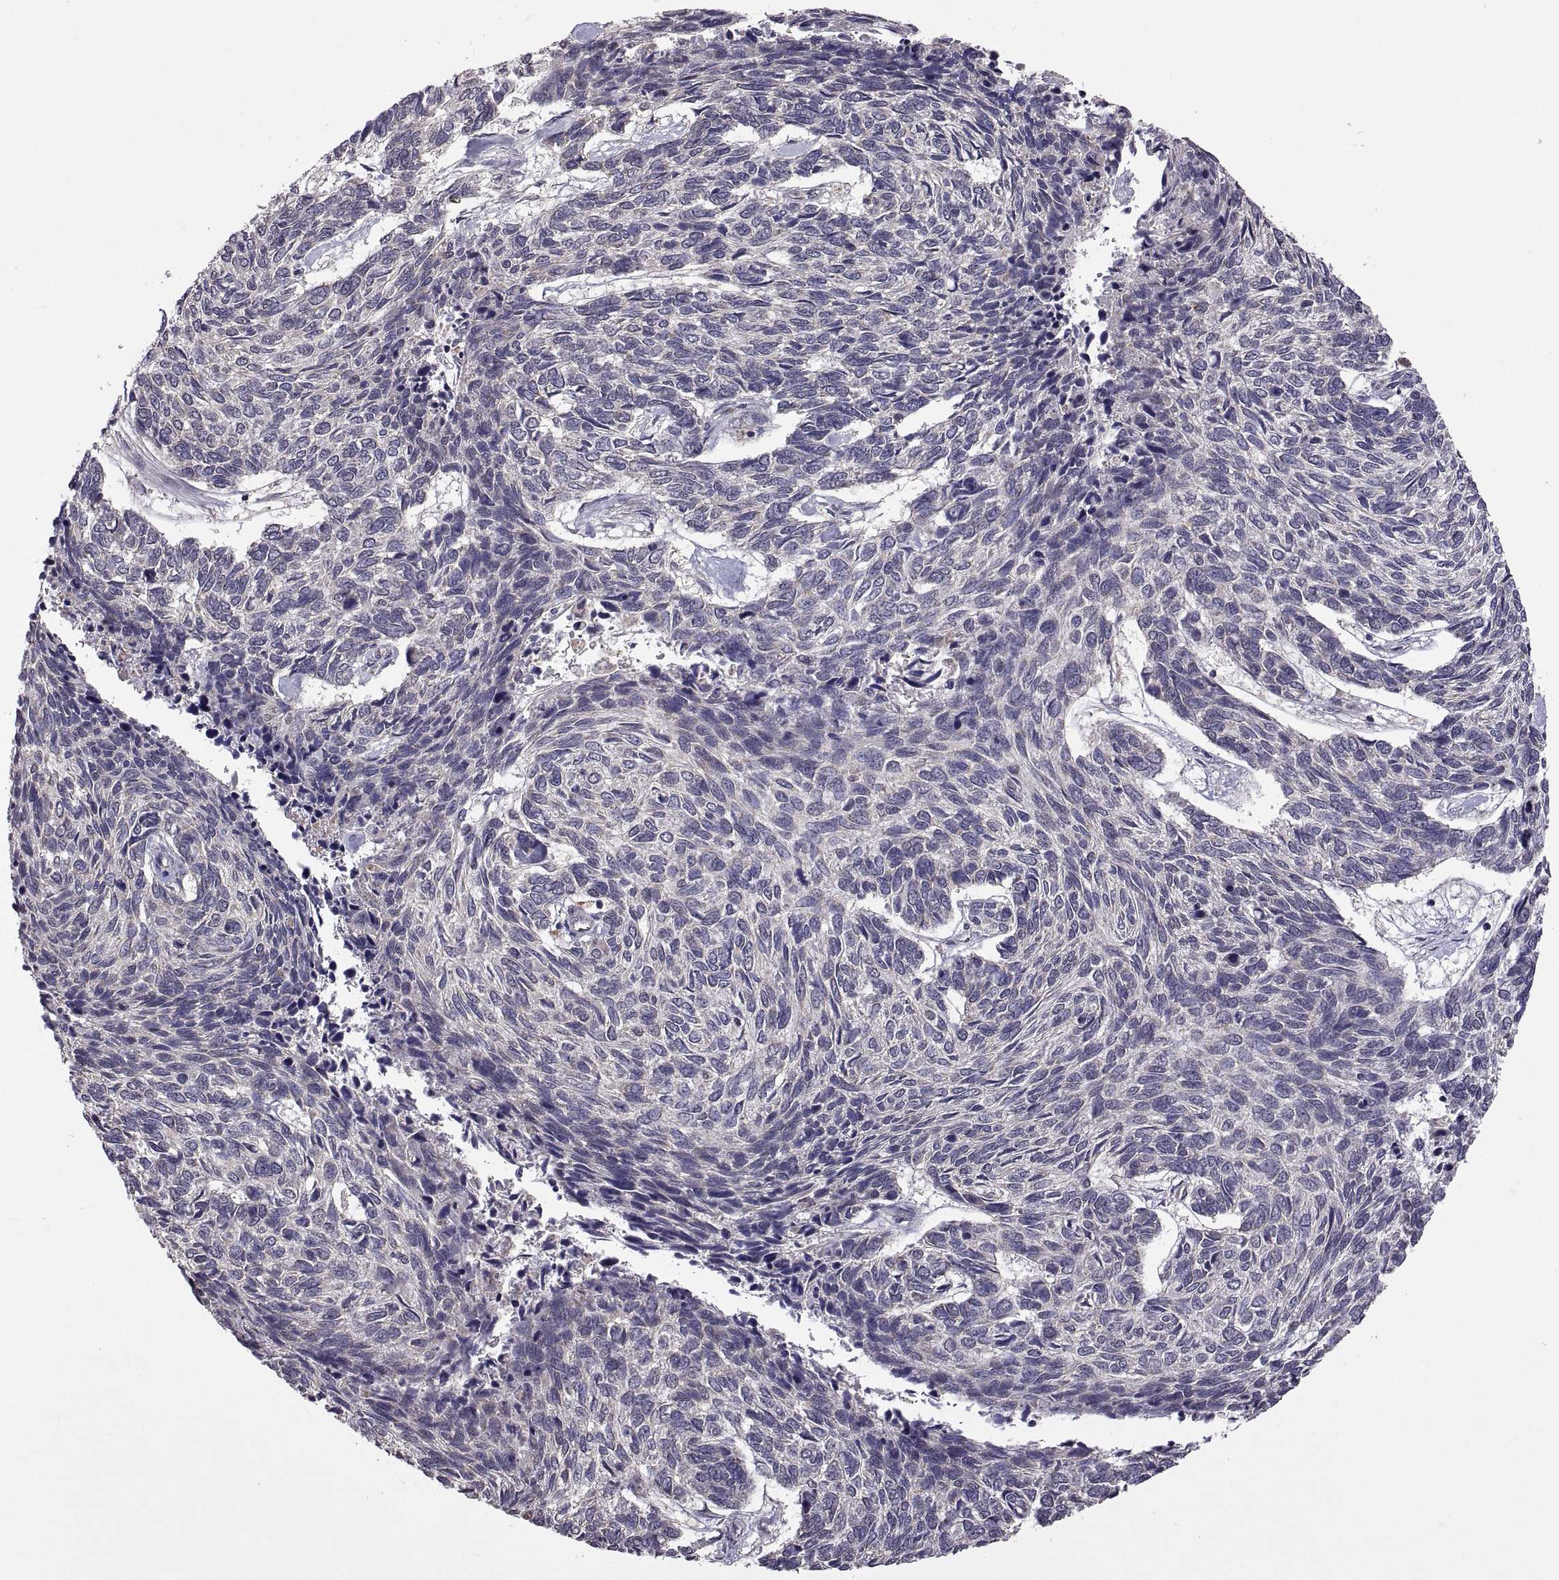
{"staining": {"intensity": "negative", "quantity": "none", "location": "none"}, "tissue": "skin cancer", "cell_type": "Tumor cells", "image_type": "cancer", "snomed": [{"axis": "morphology", "description": "Basal cell carcinoma"}, {"axis": "topography", "description": "Skin"}], "caption": "A histopathology image of human skin basal cell carcinoma is negative for staining in tumor cells.", "gene": "LAMA1", "patient": {"sex": "female", "age": 65}}